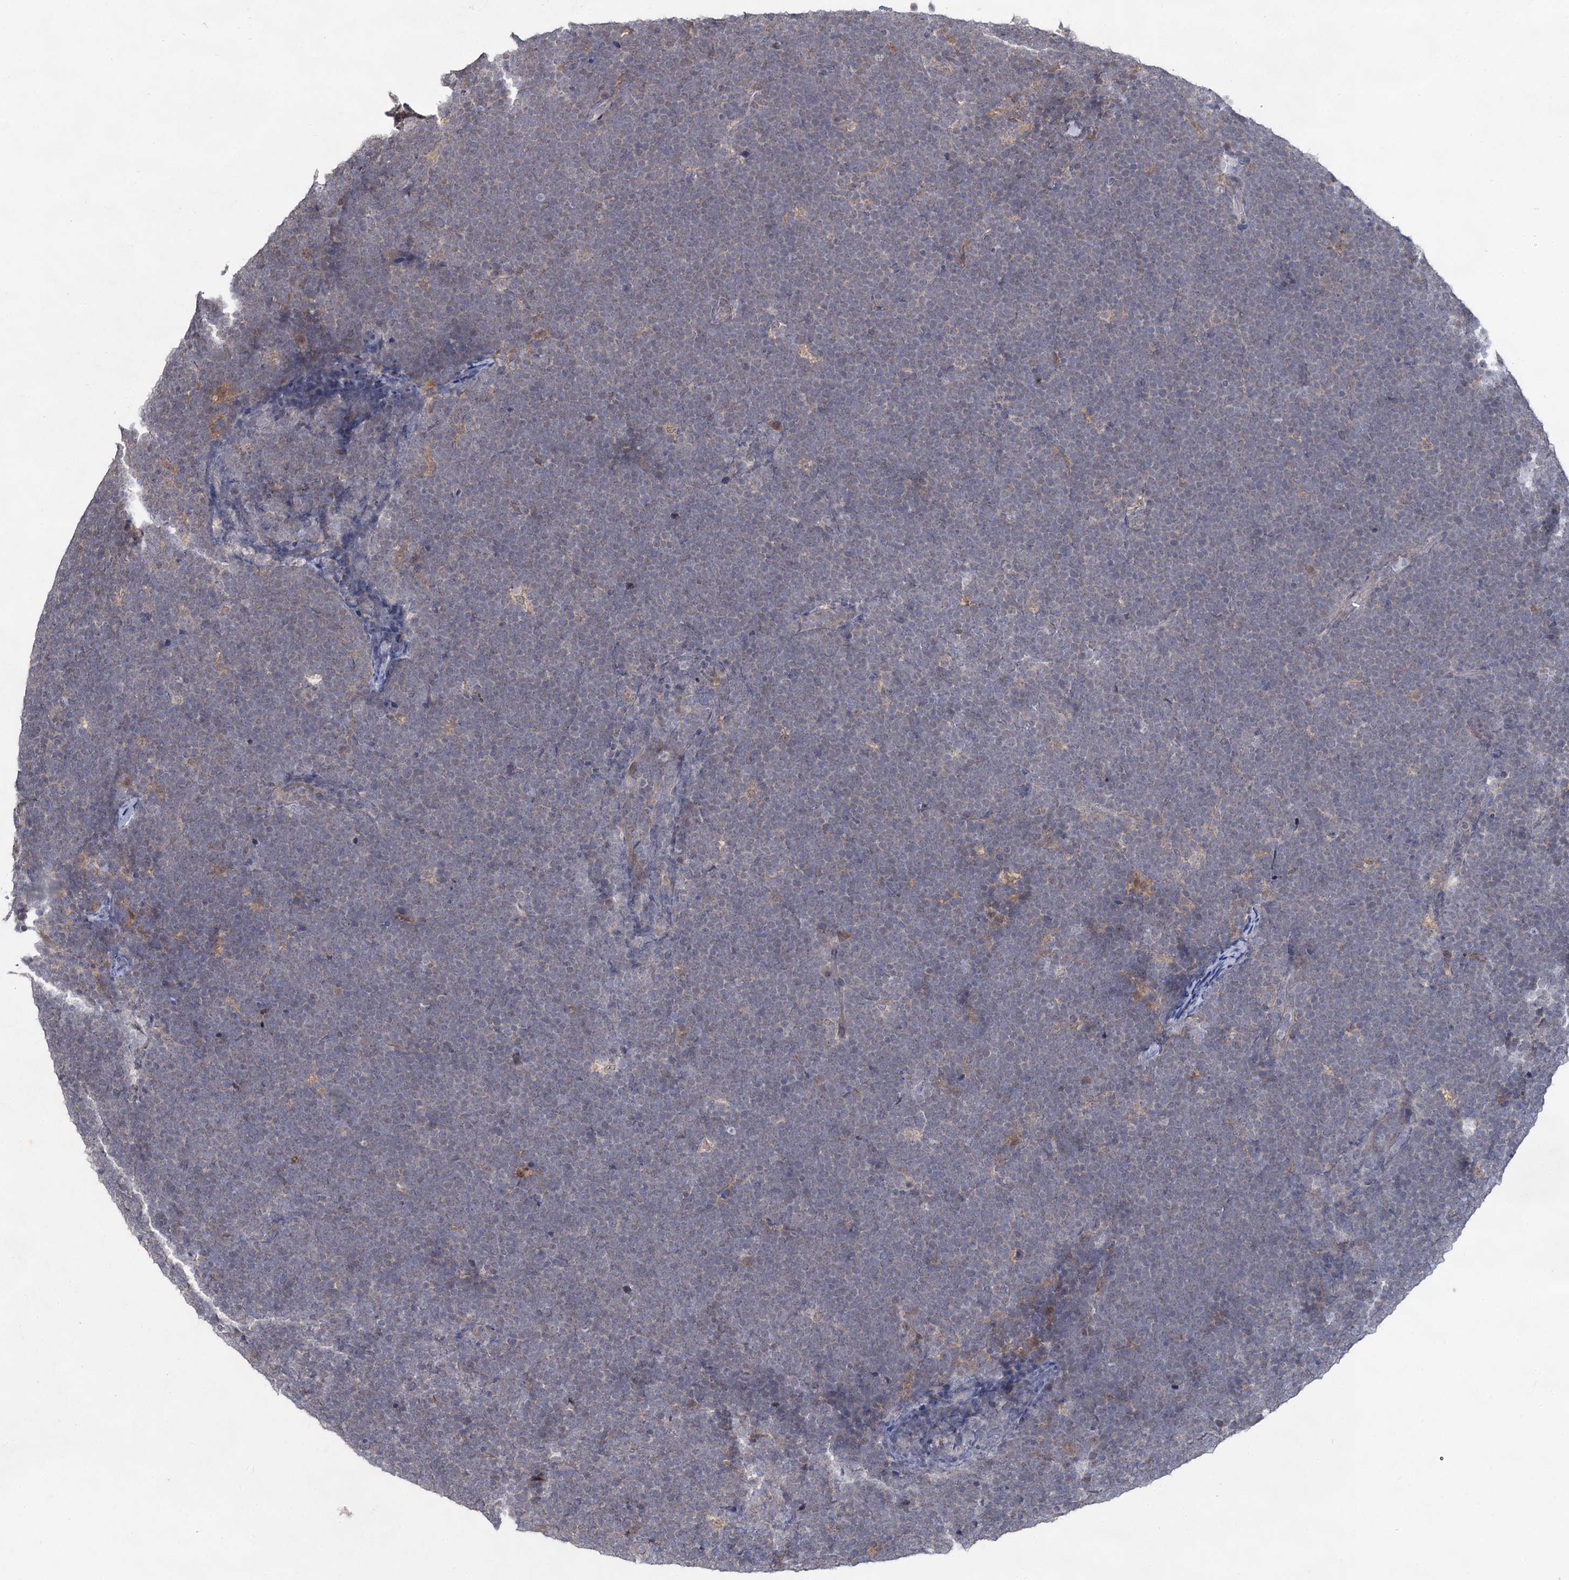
{"staining": {"intensity": "negative", "quantity": "none", "location": "none"}, "tissue": "lymphoma", "cell_type": "Tumor cells", "image_type": "cancer", "snomed": [{"axis": "morphology", "description": "Malignant lymphoma, non-Hodgkin's type, High grade"}, {"axis": "topography", "description": "Lymph node"}], "caption": "Malignant lymphoma, non-Hodgkin's type (high-grade) was stained to show a protein in brown. There is no significant expression in tumor cells.", "gene": "ACTR6", "patient": {"sex": "male", "age": 13}}